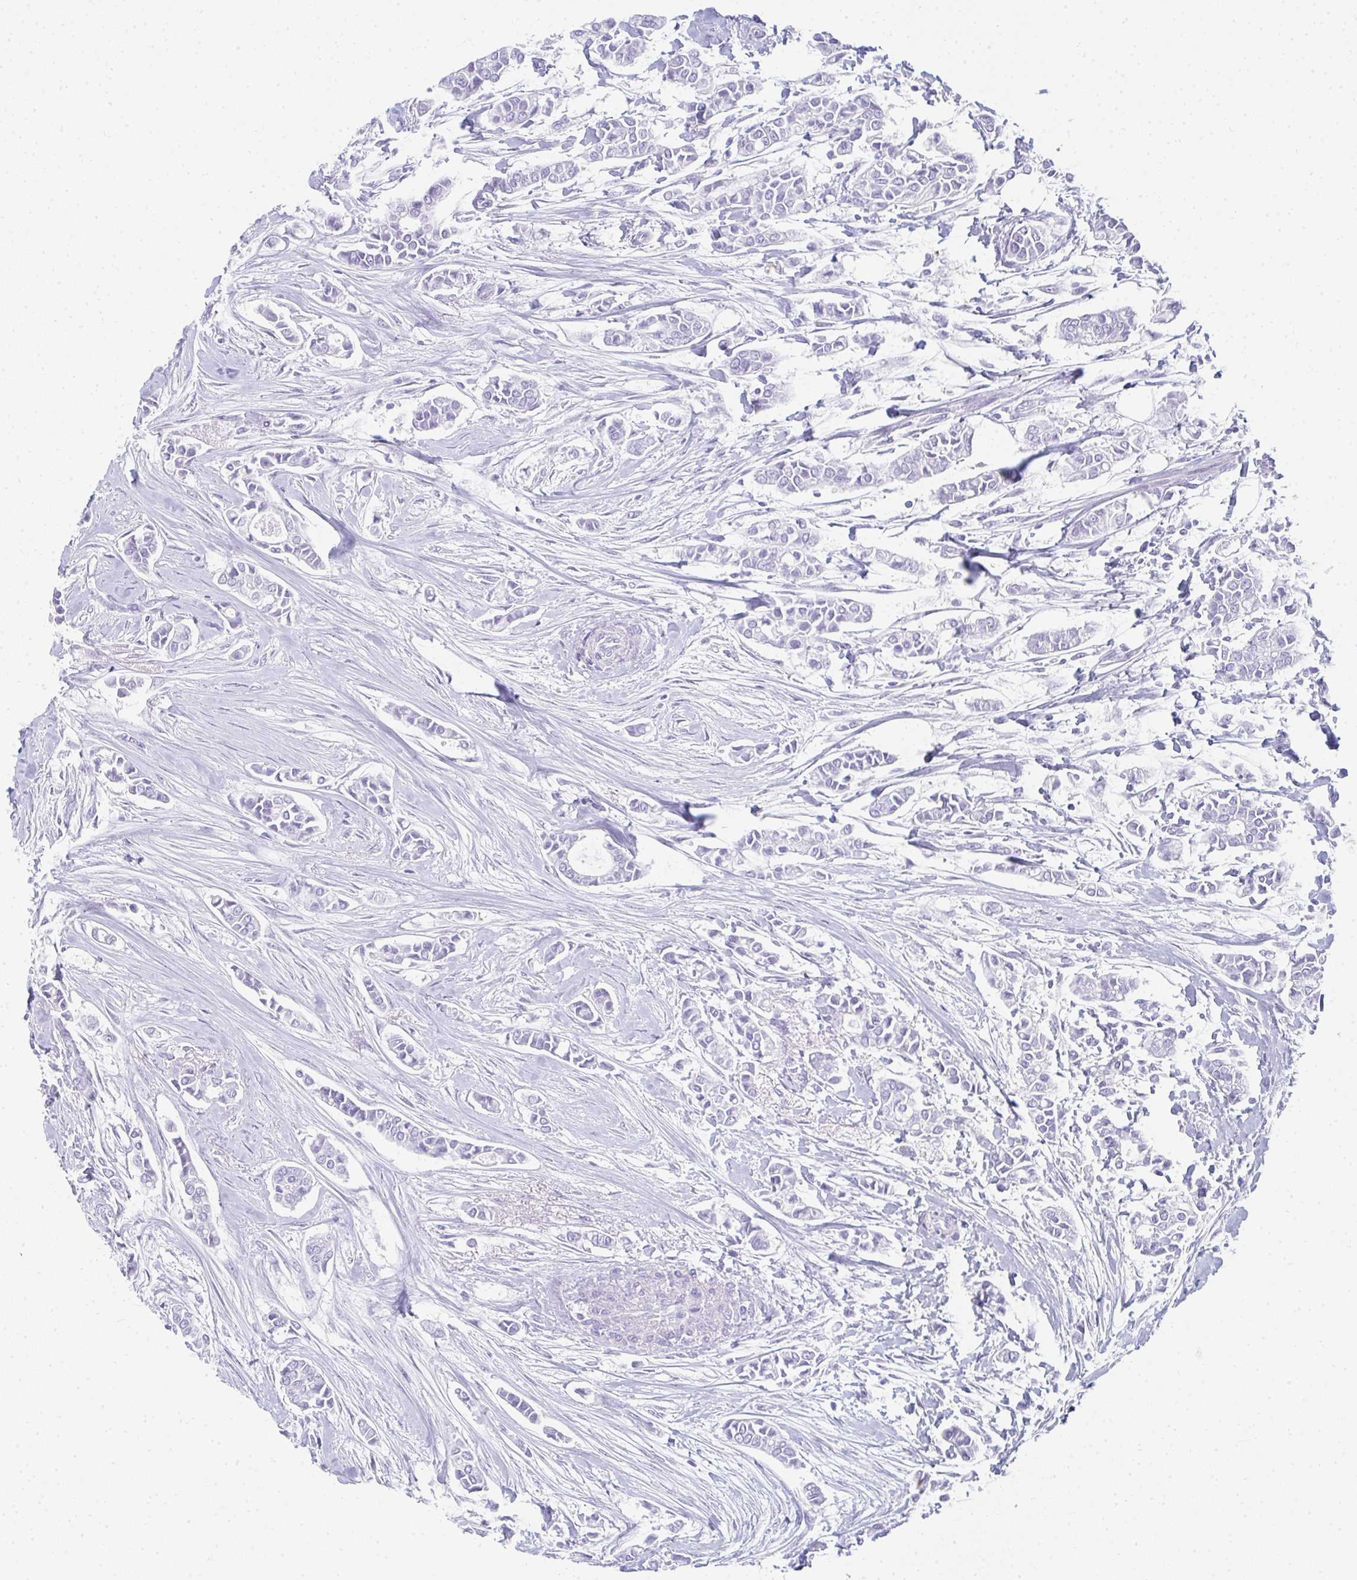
{"staining": {"intensity": "negative", "quantity": "none", "location": "none"}, "tissue": "breast cancer", "cell_type": "Tumor cells", "image_type": "cancer", "snomed": [{"axis": "morphology", "description": "Duct carcinoma"}, {"axis": "topography", "description": "Breast"}], "caption": "This is a micrograph of immunohistochemistry (IHC) staining of breast infiltrating ductal carcinoma, which shows no expression in tumor cells. (DAB immunohistochemistry (IHC) visualized using brightfield microscopy, high magnification).", "gene": "RLF", "patient": {"sex": "female", "age": 84}}